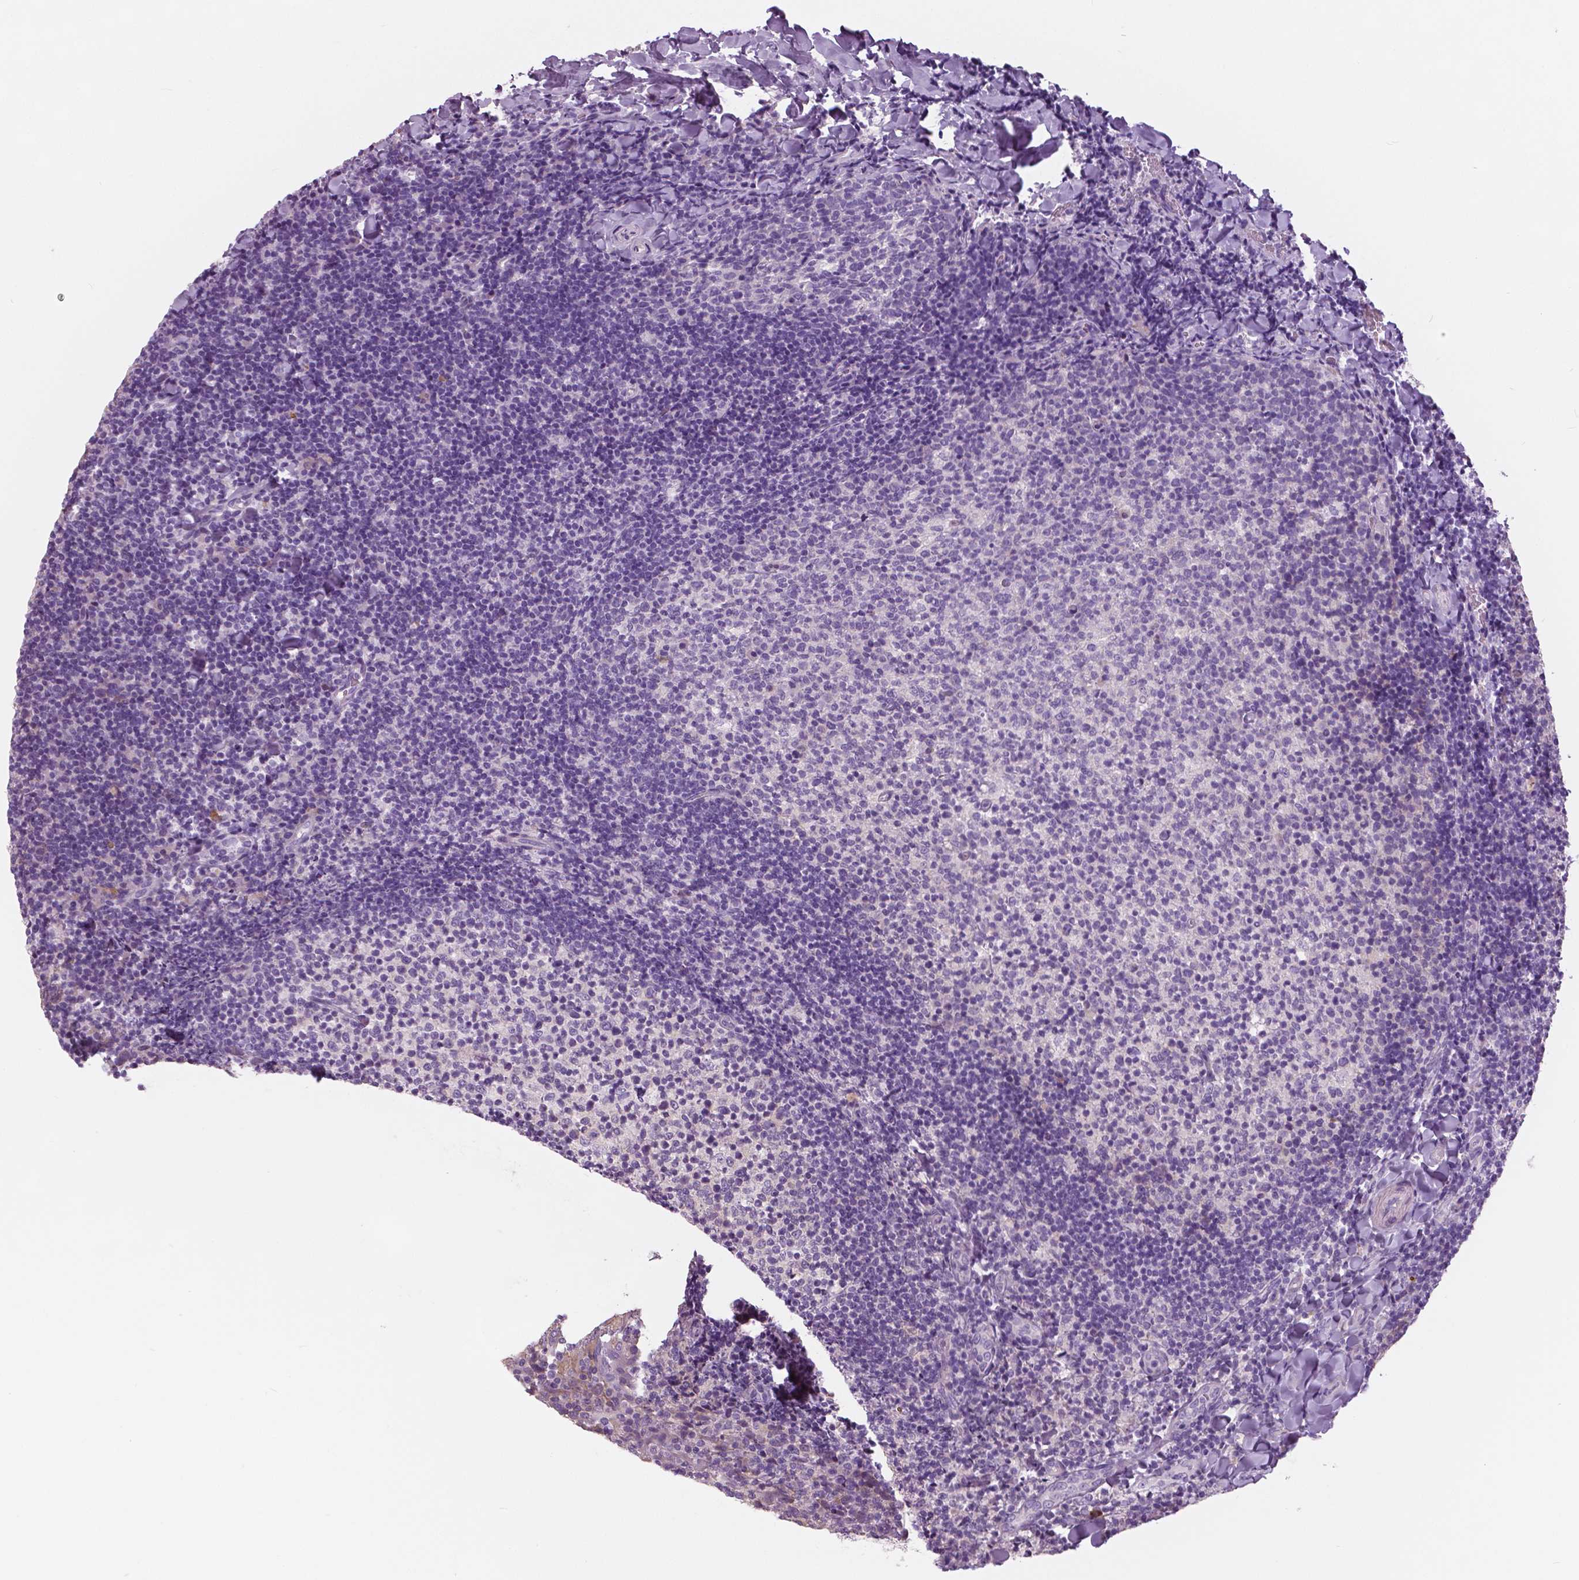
{"staining": {"intensity": "negative", "quantity": "none", "location": "none"}, "tissue": "tonsil", "cell_type": "Germinal center cells", "image_type": "normal", "snomed": [{"axis": "morphology", "description": "Normal tissue, NOS"}, {"axis": "topography", "description": "Tonsil"}], "caption": "DAB (3,3'-diaminobenzidine) immunohistochemical staining of unremarkable human tonsil demonstrates no significant staining in germinal center cells.", "gene": "SERPINI1", "patient": {"sex": "female", "age": 10}}